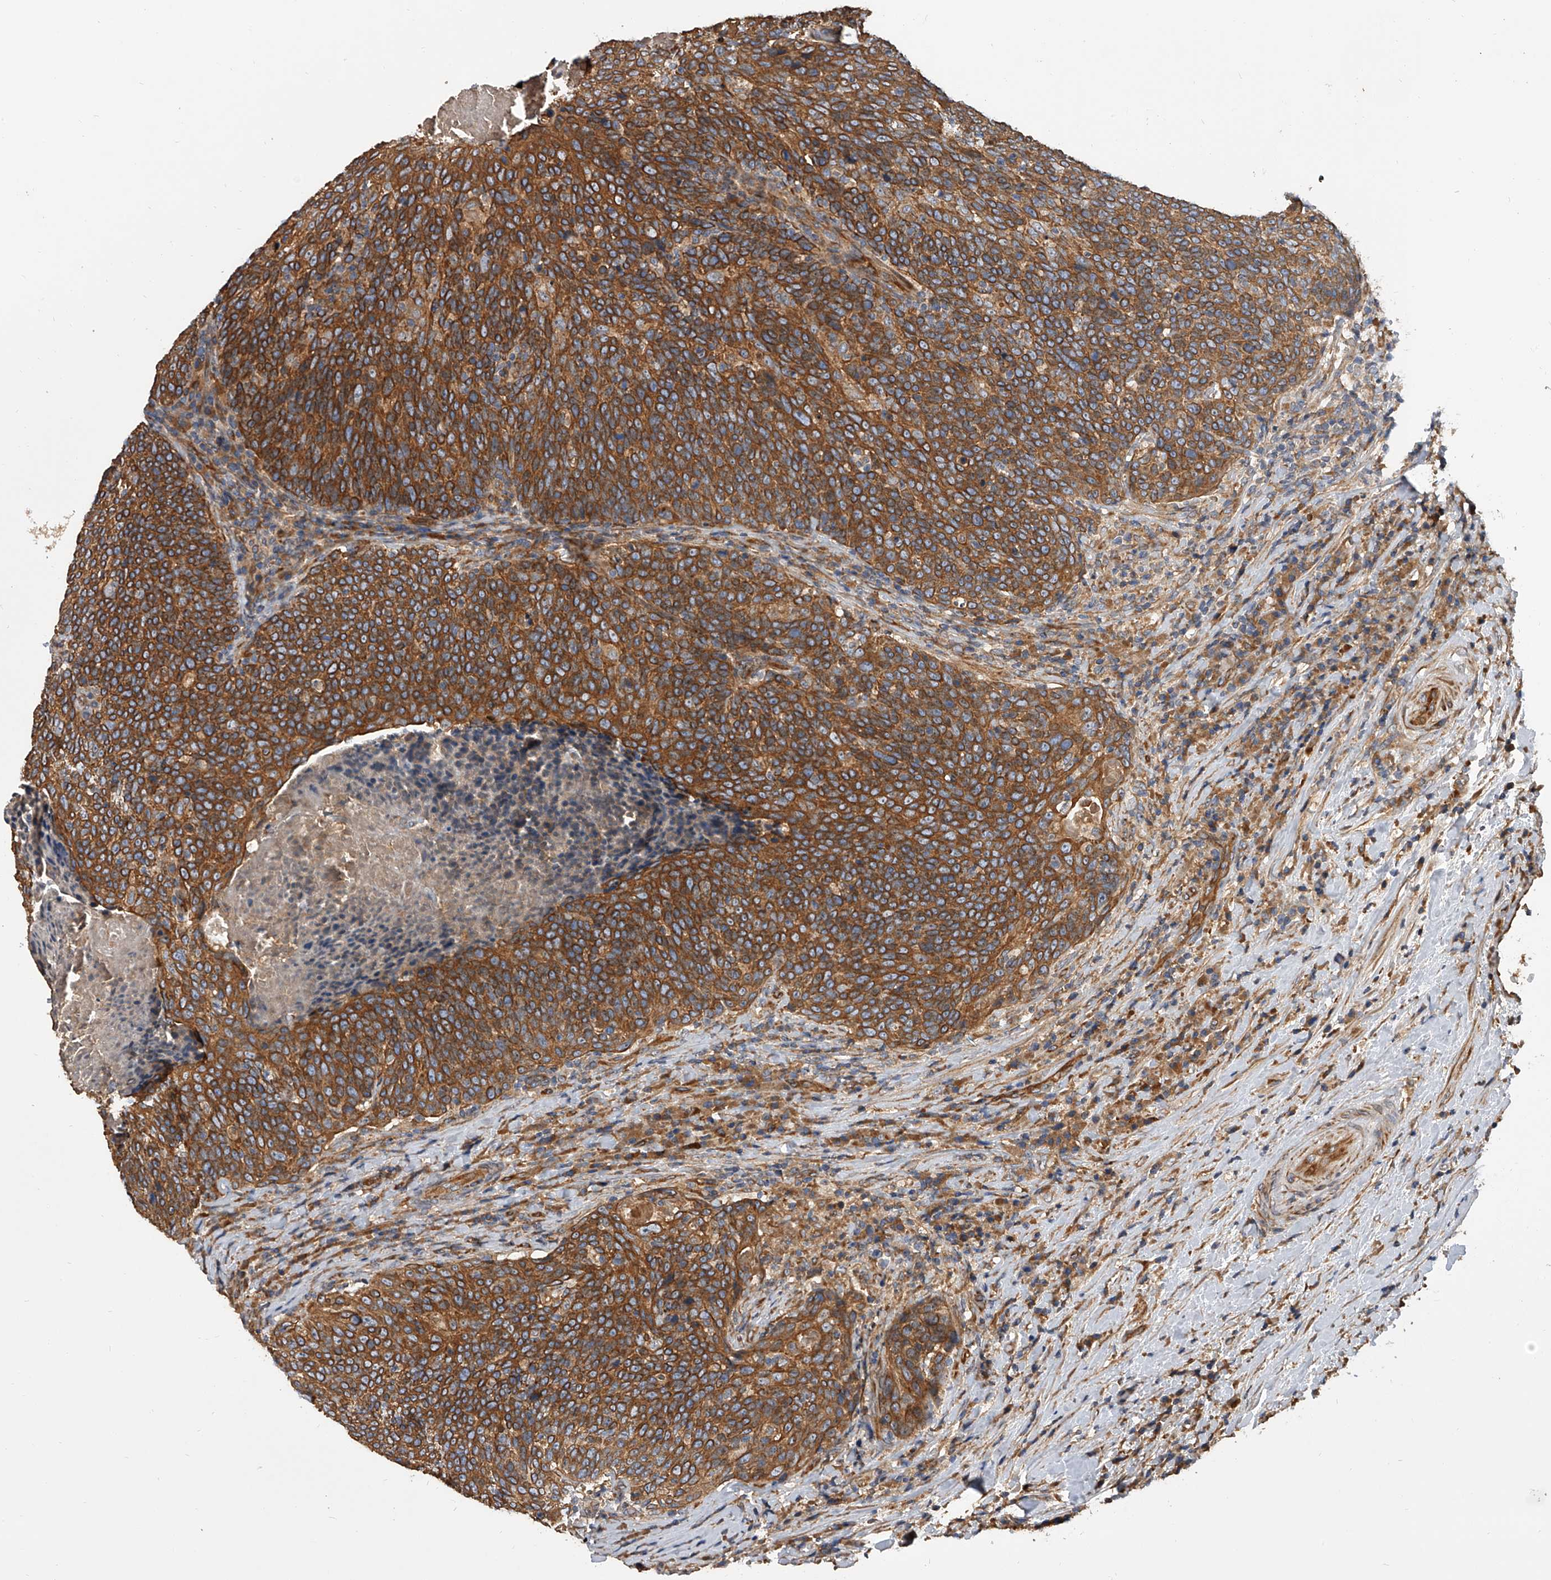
{"staining": {"intensity": "moderate", "quantity": ">75%", "location": "cytoplasmic/membranous"}, "tissue": "head and neck cancer", "cell_type": "Tumor cells", "image_type": "cancer", "snomed": [{"axis": "morphology", "description": "Squamous cell carcinoma, NOS"}, {"axis": "morphology", "description": "Squamous cell carcinoma, metastatic, NOS"}, {"axis": "topography", "description": "Lymph node"}, {"axis": "topography", "description": "Head-Neck"}], "caption": "Head and neck metastatic squamous cell carcinoma stained for a protein reveals moderate cytoplasmic/membranous positivity in tumor cells.", "gene": "EXOC4", "patient": {"sex": "male", "age": 62}}